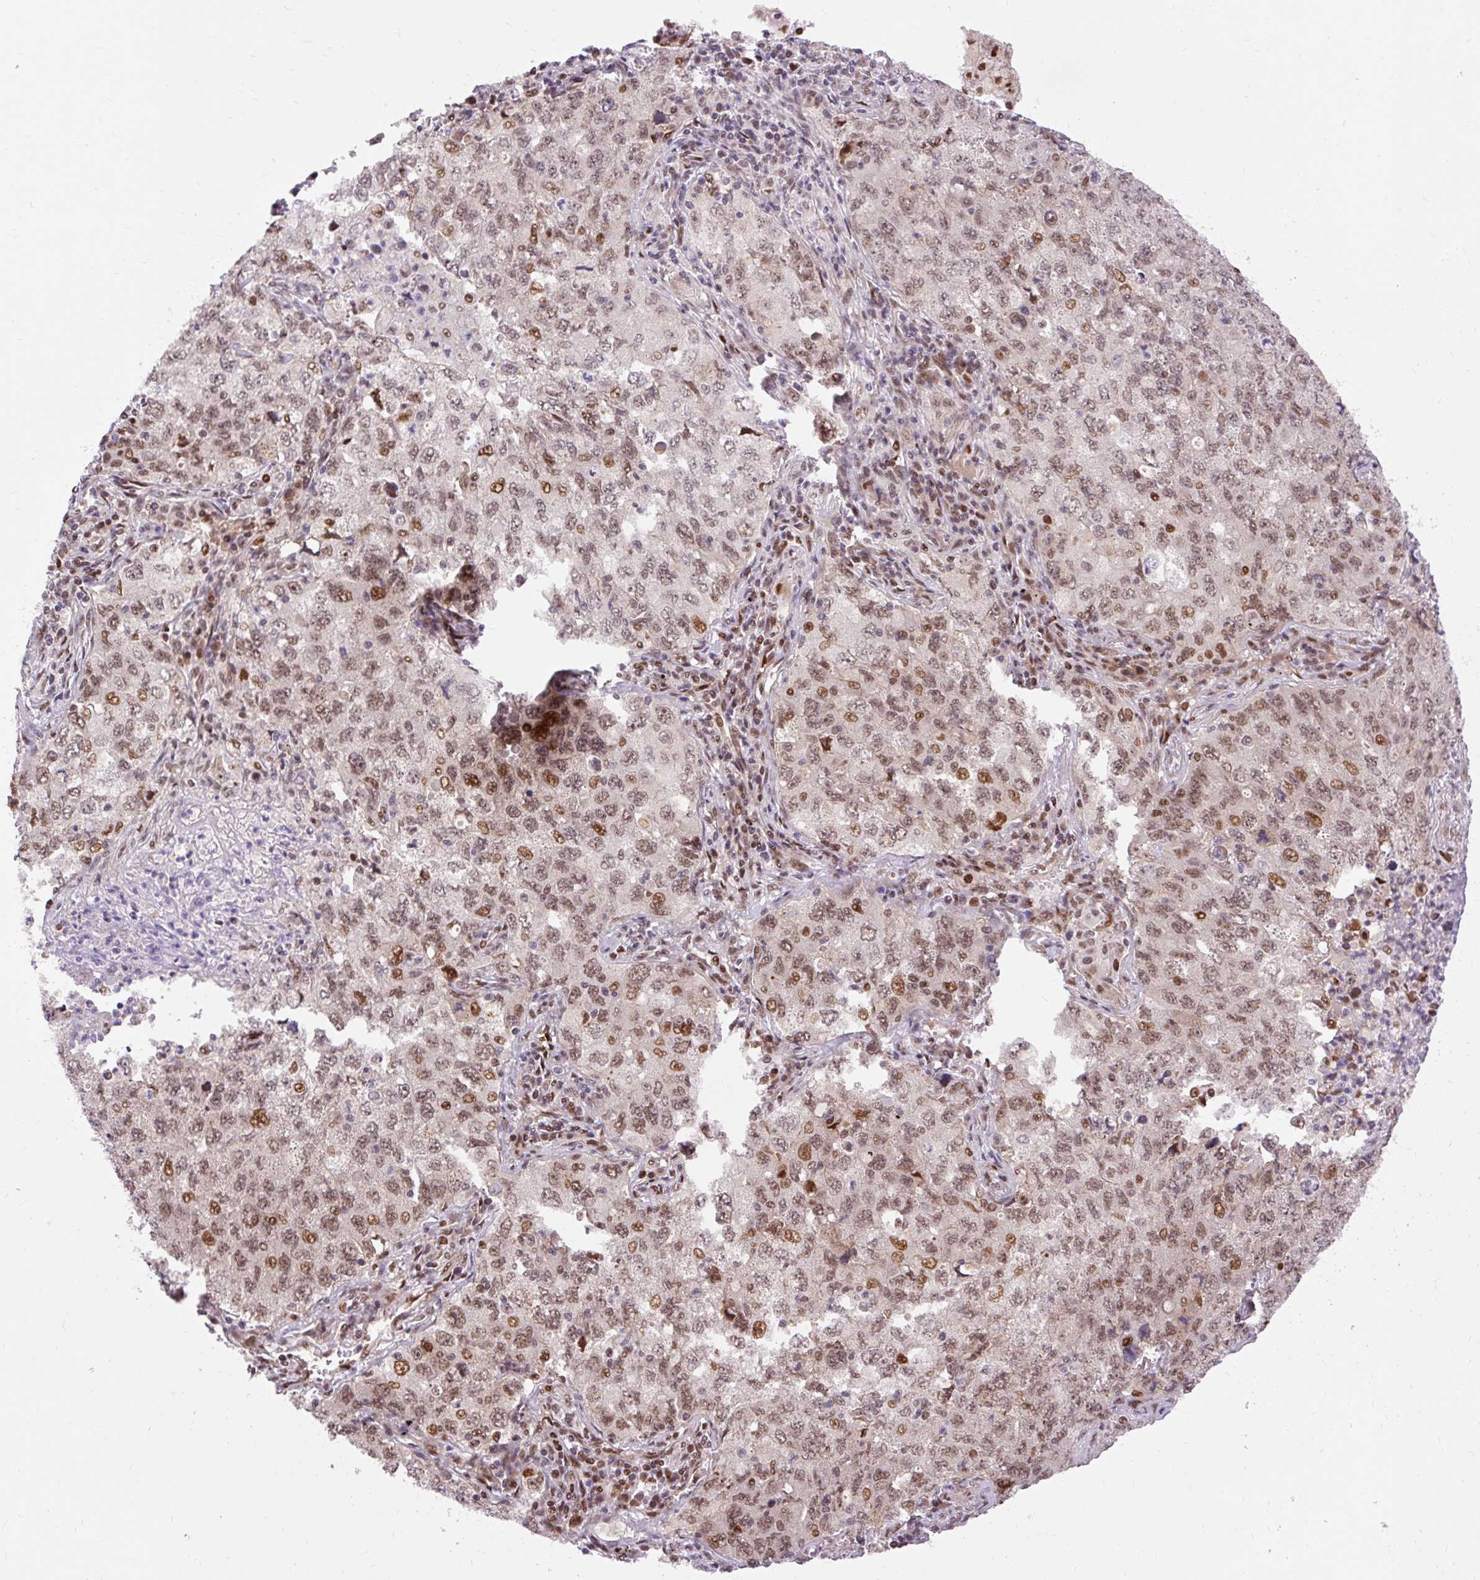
{"staining": {"intensity": "moderate", "quantity": ">75%", "location": "nuclear"}, "tissue": "lung cancer", "cell_type": "Tumor cells", "image_type": "cancer", "snomed": [{"axis": "morphology", "description": "Adenocarcinoma, NOS"}, {"axis": "topography", "description": "Lung"}], "caption": "DAB immunohistochemical staining of lung cancer (adenocarcinoma) demonstrates moderate nuclear protein staining in approximately >75% of tumor cells.", "gene": "MECOM", "patient": {"sex": "female", "age": 57}}